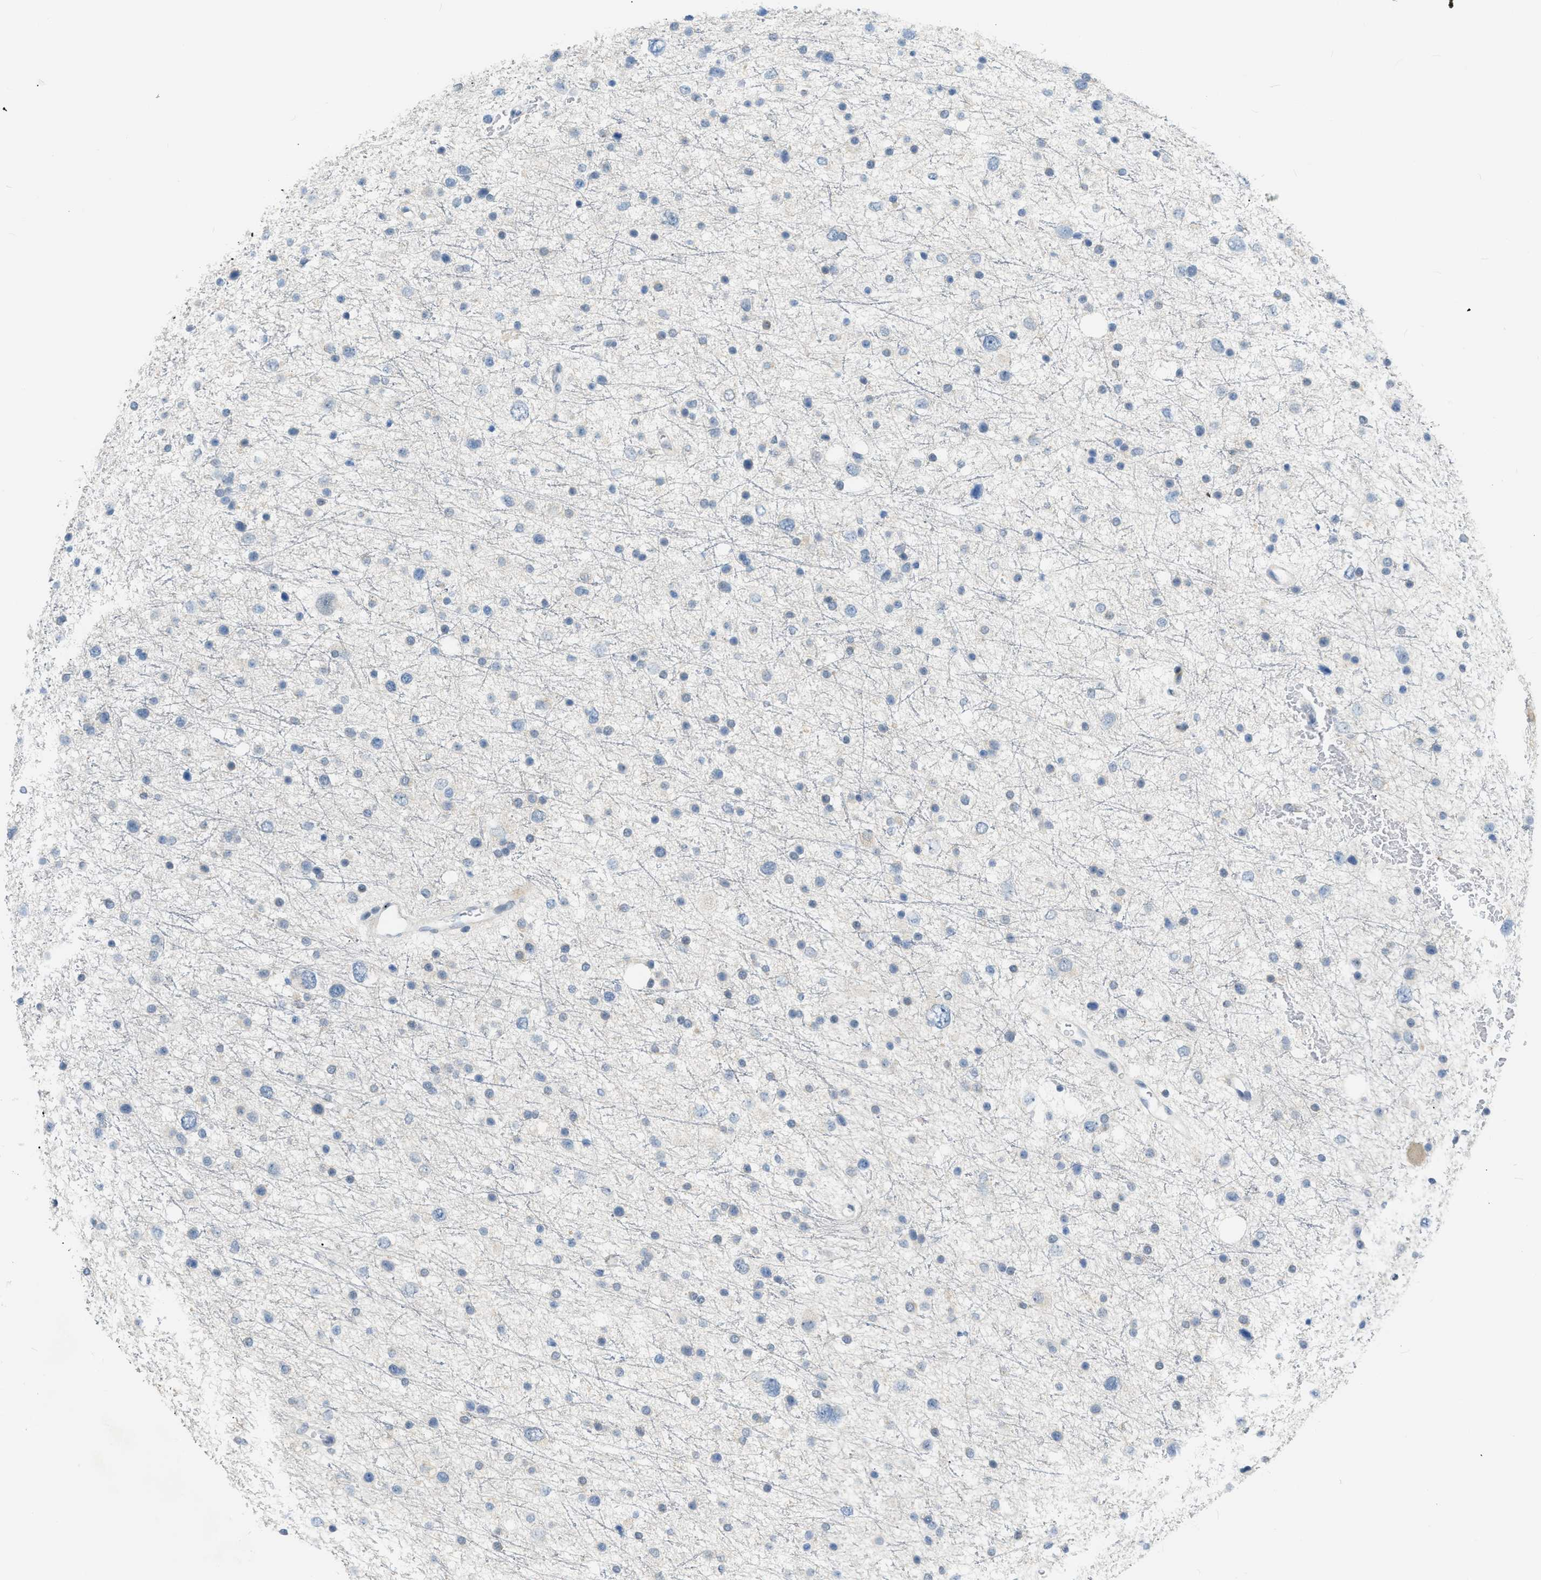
{"staining": {"intensity": "negative", "quantity": "none", "location": "none"}, "tissue": "glioma", "cell_type": "Tumor cells", "image_type": "cancer", "snomed": [{"axis": "morphology", "description": "Glioma, malignant, Low grade"}, {"axis": "topography", "description": "Brain"}], "caption": "Human glioma stained for a protein using immunohistochemistry shows no expression in tumor cells.", "gene": "ZNF408", "patient": {"sex": "female", "age": 37}}